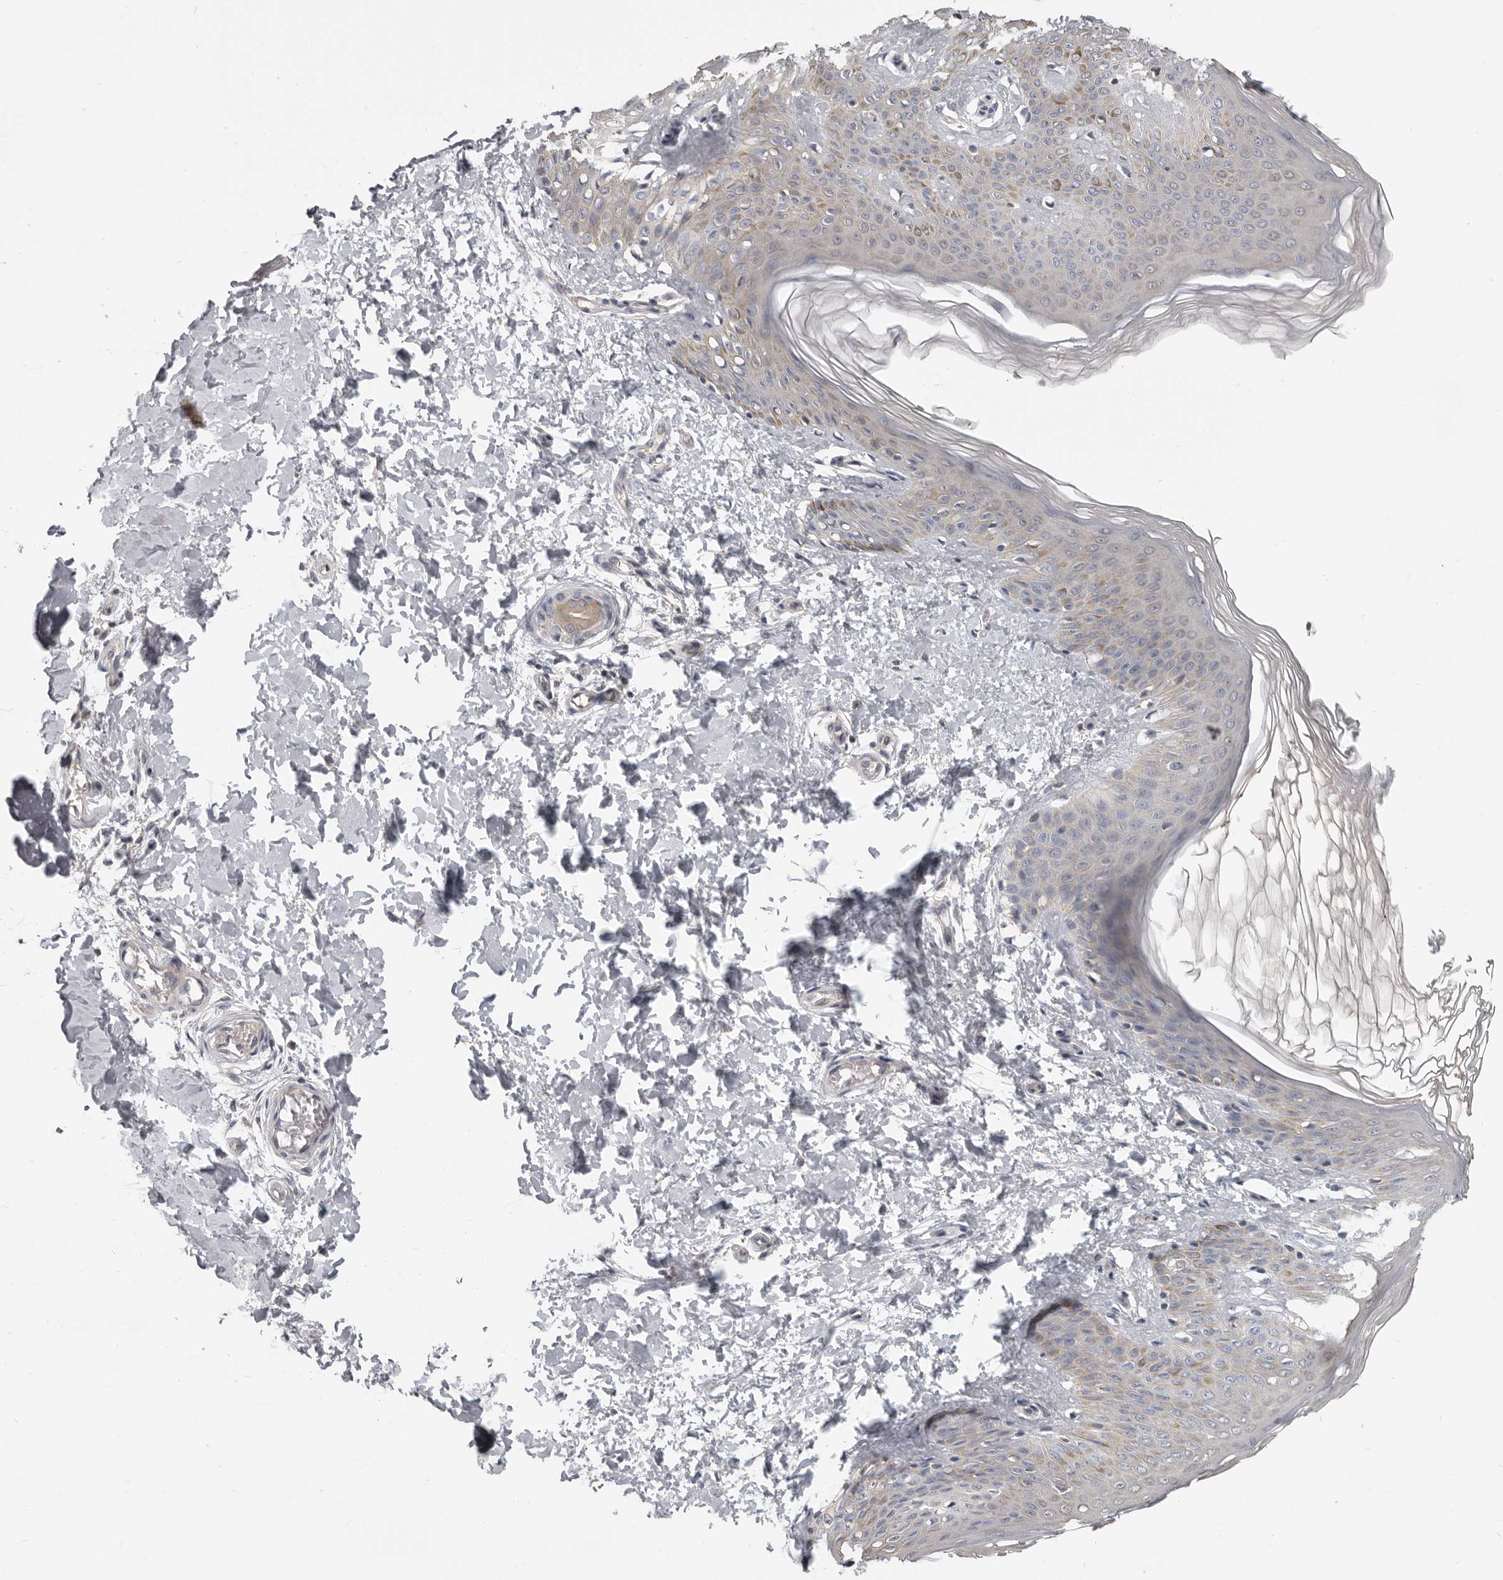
{"staining": {"intensity": "negative", "quantity": "none", "location": "none"}, "tissue": "skin", "cell_type": "Fibroblasts", "image_type": "normal", "snomed": [{"axis": "morphology", "description": "Normal tissue, NOS"}, {"axis": "morphology", "description": "Neoplasm, benign, NOS"}, {"axis": "topography", "description": "Skin"}, {"axis": "topography", "description": "Soft tissue"}], "caption": "An immunohistochemistry (IHC) photomicrograph of benign skin is shown. There is no staining in fibroblasts of skin.", "gene": "UNK", "patient": {"sex": "male", "age": 26}}